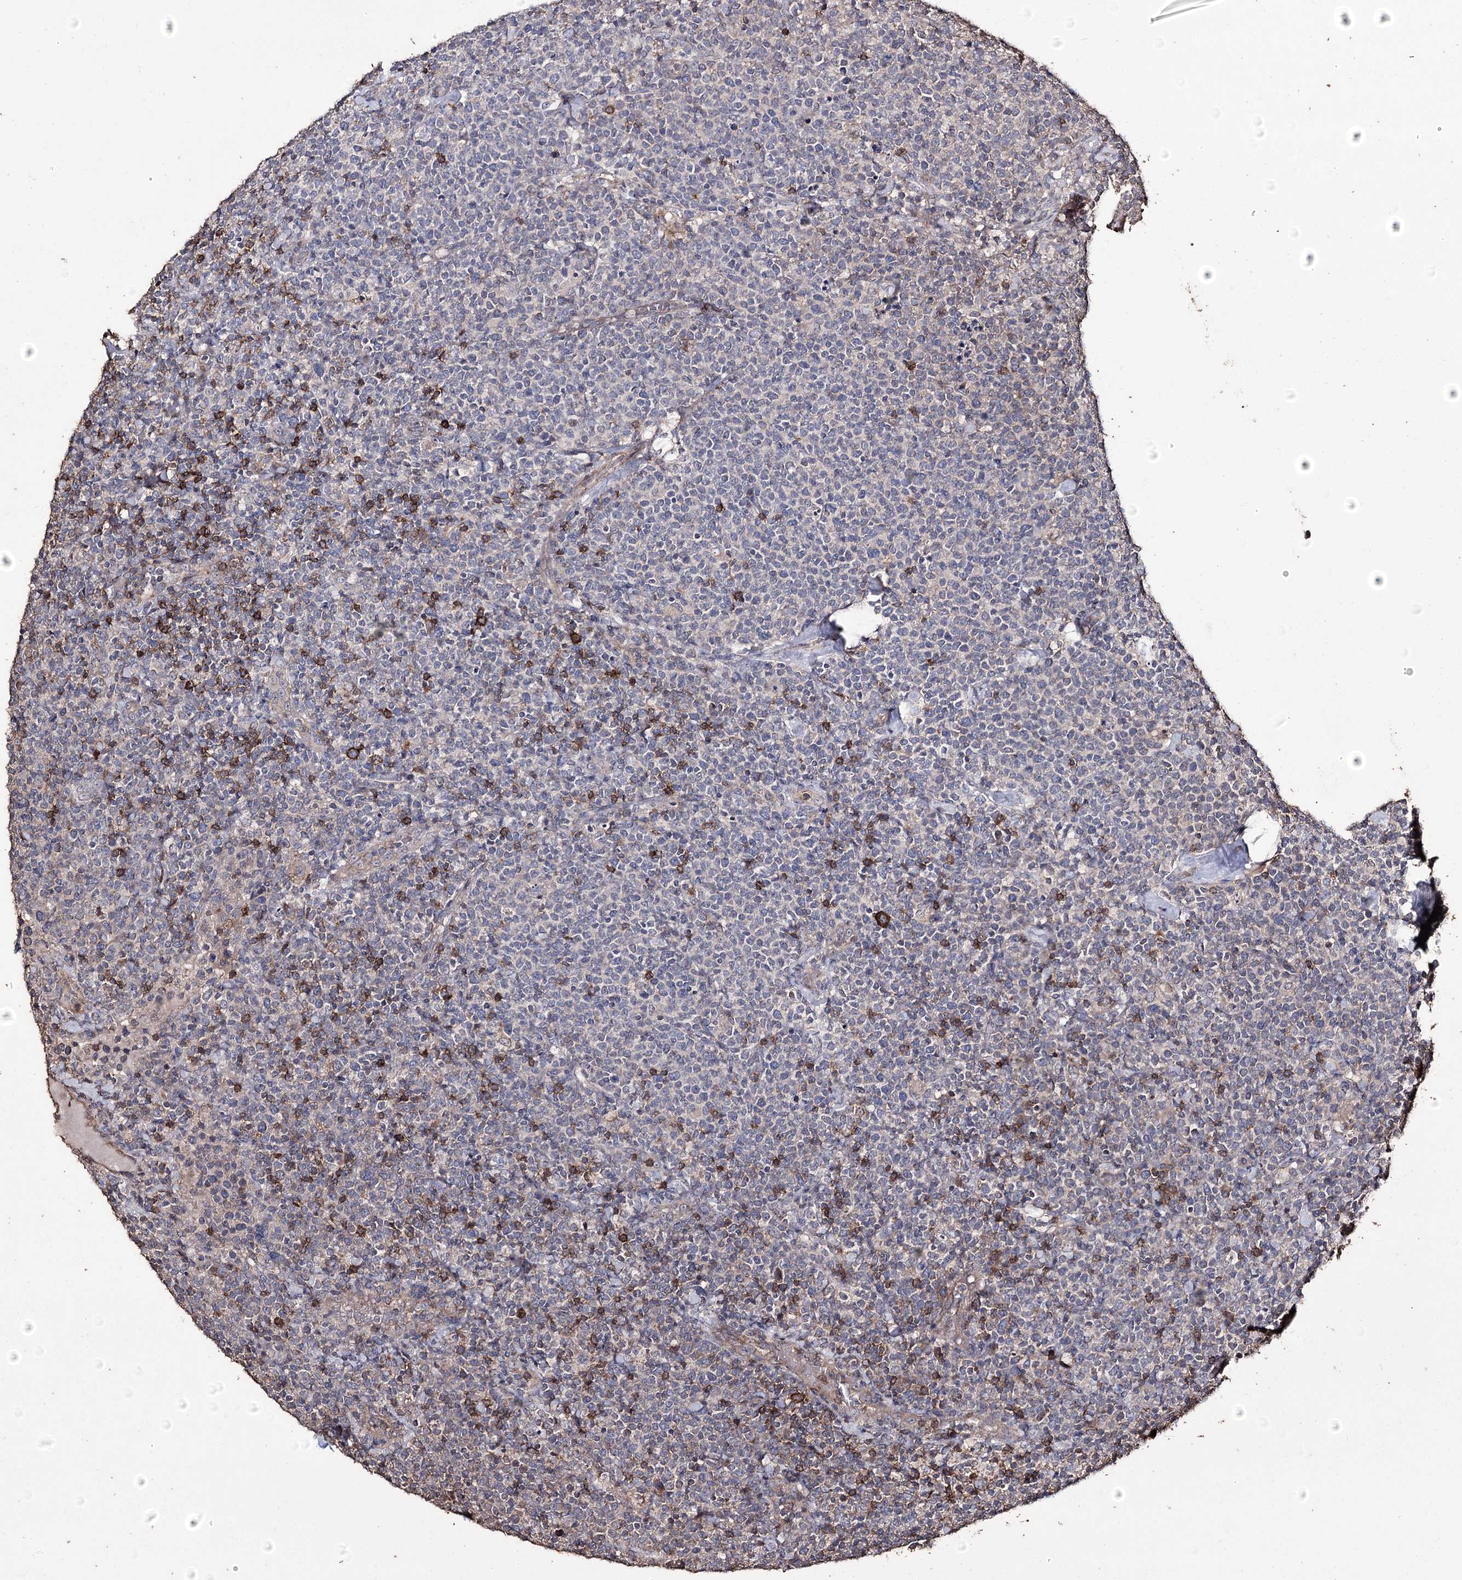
{"staining": {"intensity": "negative", "quantity": "none", "location": "none"}, "tissue": "lymphoma", "cell_type": "Tumor cells", "image_type": "cancer", "snomed": [{"axis": "morphology", "description": "Malignant lymphoma, non-Hodgkin's type, High grade"}, {"axis": "topography", "description": "Lymph node"}], "caption": "This is an IHC photomicrograph of human lymphoma. There is no positivity in tumor cells.", "gene": "ZNF662", "patient": {"sex": "male", "age": 61}}